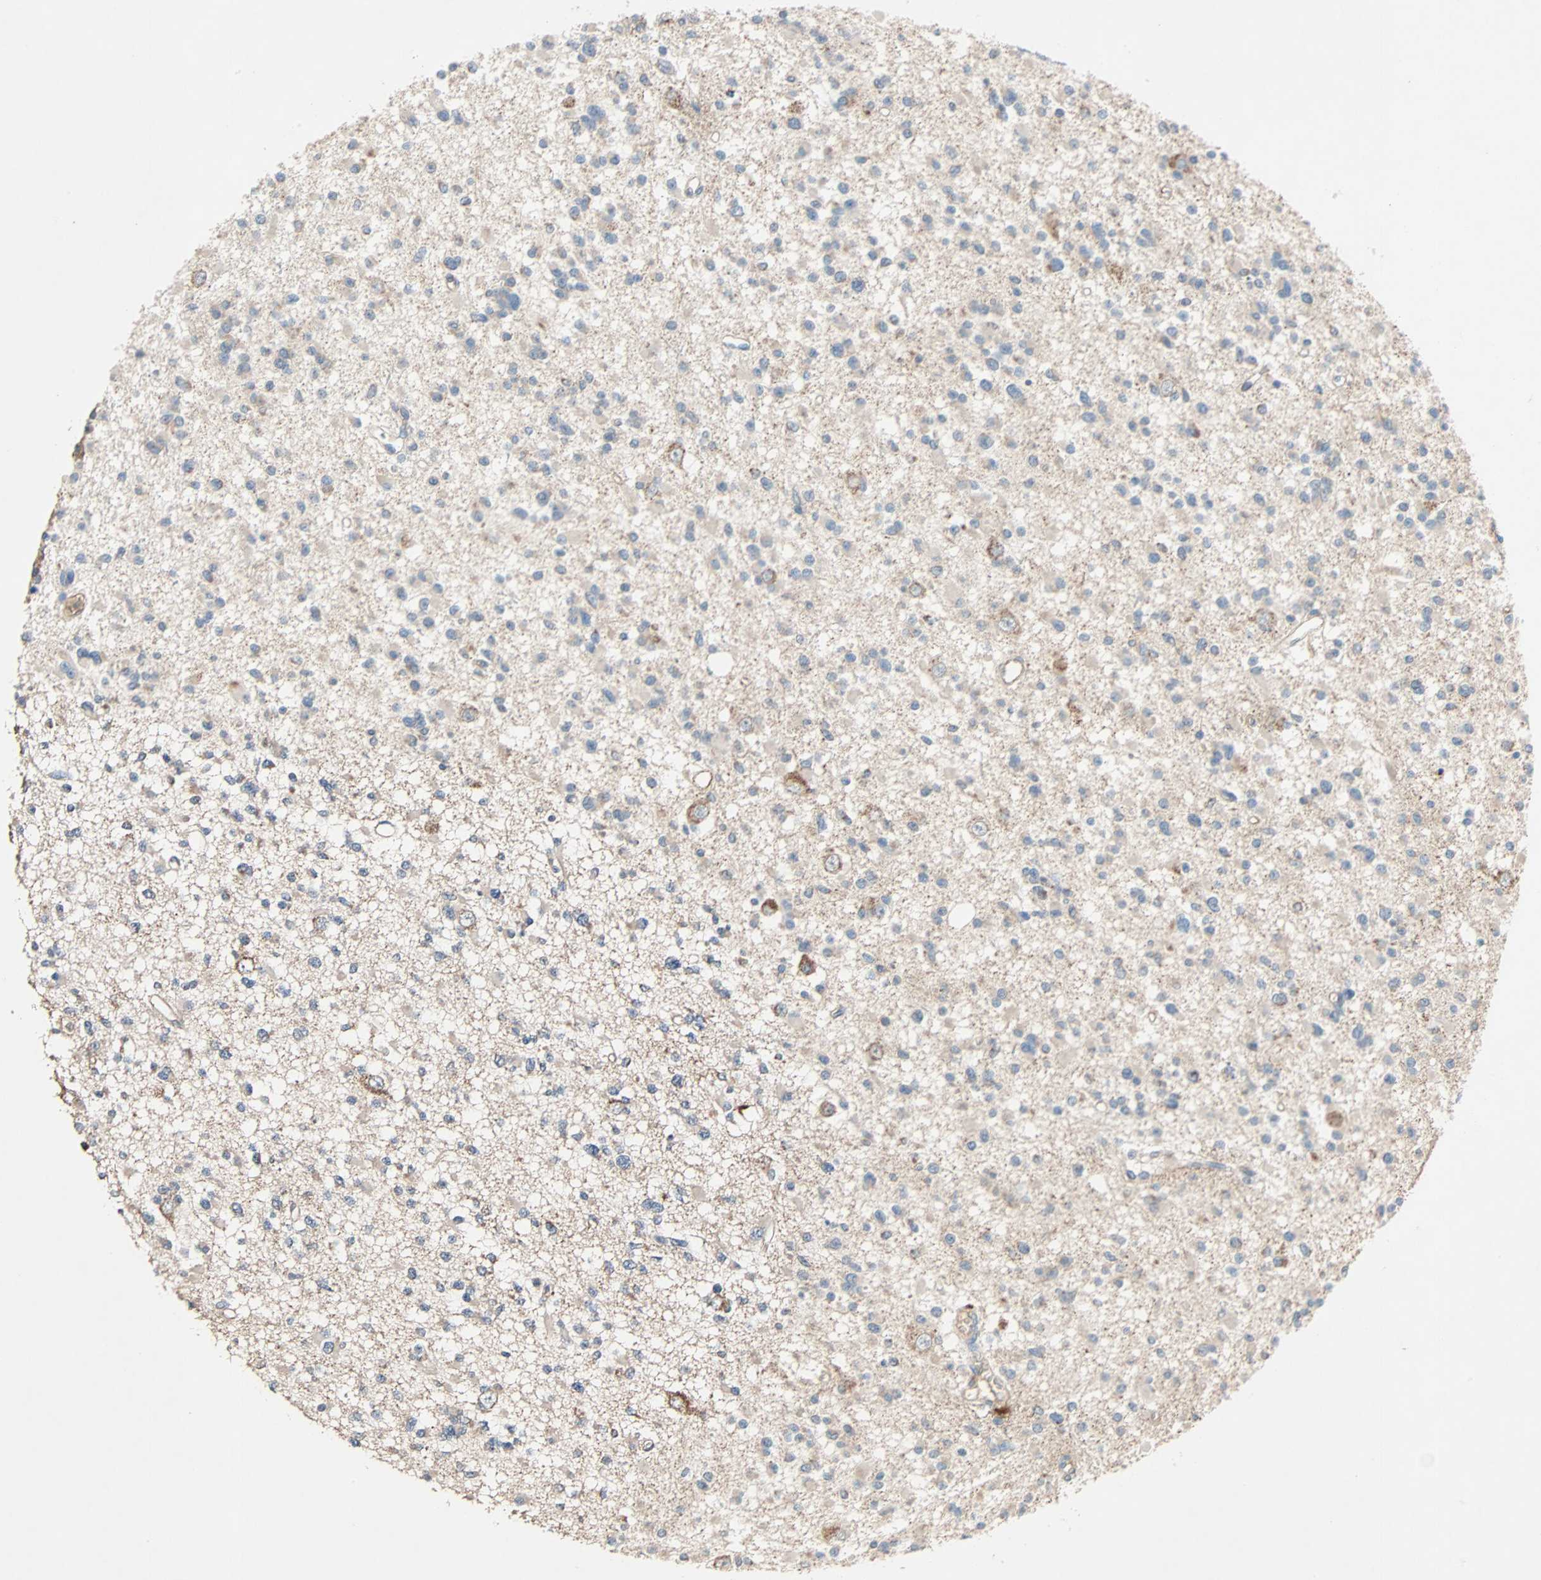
{"staining": {"intensity": "strong", "quantity": "<25%", "location": "cytoplasmic/membranous"}, "tissue": "glioma", "cell_type": "Tumor cells", "image_type": "cancer", "snomed": [{"axis": "morphology", "description": "Glioma, malignant, Low grade"}, {"axis": "topography", "description": "Brain"}], "caption": "Low-grade glioma (malignant) stained with a brown dye reveals strong cytoplasmic/membranous positive expression in approximately <25% of tumor cells.", "gene": "XYLT1", "patient": {"sex": "female", "age": 22}}